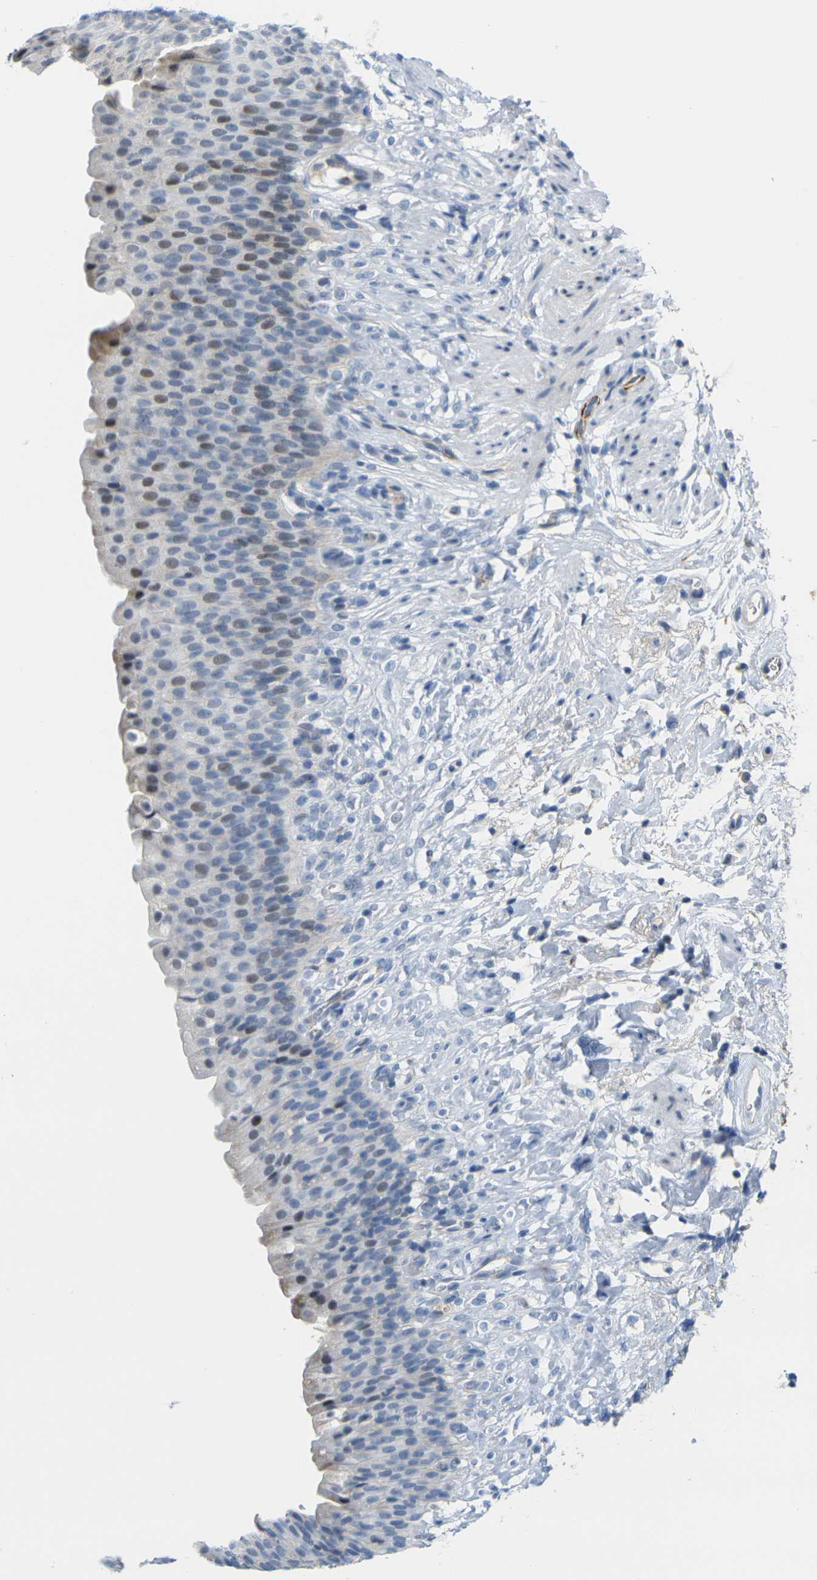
{"staining": {"intensity": "weak", "quantity": "25%-75%", "location": "cytoplasmic/membranous,nuclear"}, "tissue": "urinary bladder", "cell_type": "Urothelial cells", "image_type": "normal", "snomed": [{"axis": "morphology", "description": "Normal tissue, NOS"}, {"axis": "topography", "description": "Urinary bladder"}], "caption": "Immunohistochemical staining of unremarkable urinary bladder reveals weak cytoplasmic/membranous,nuclear protein positivity in about 25%-75% of urothelial cells. (DAB IHC with brightfield microscopy, high magnification).", "gene": "OTOF", "patient": {"sex": "female", "age": 79}}